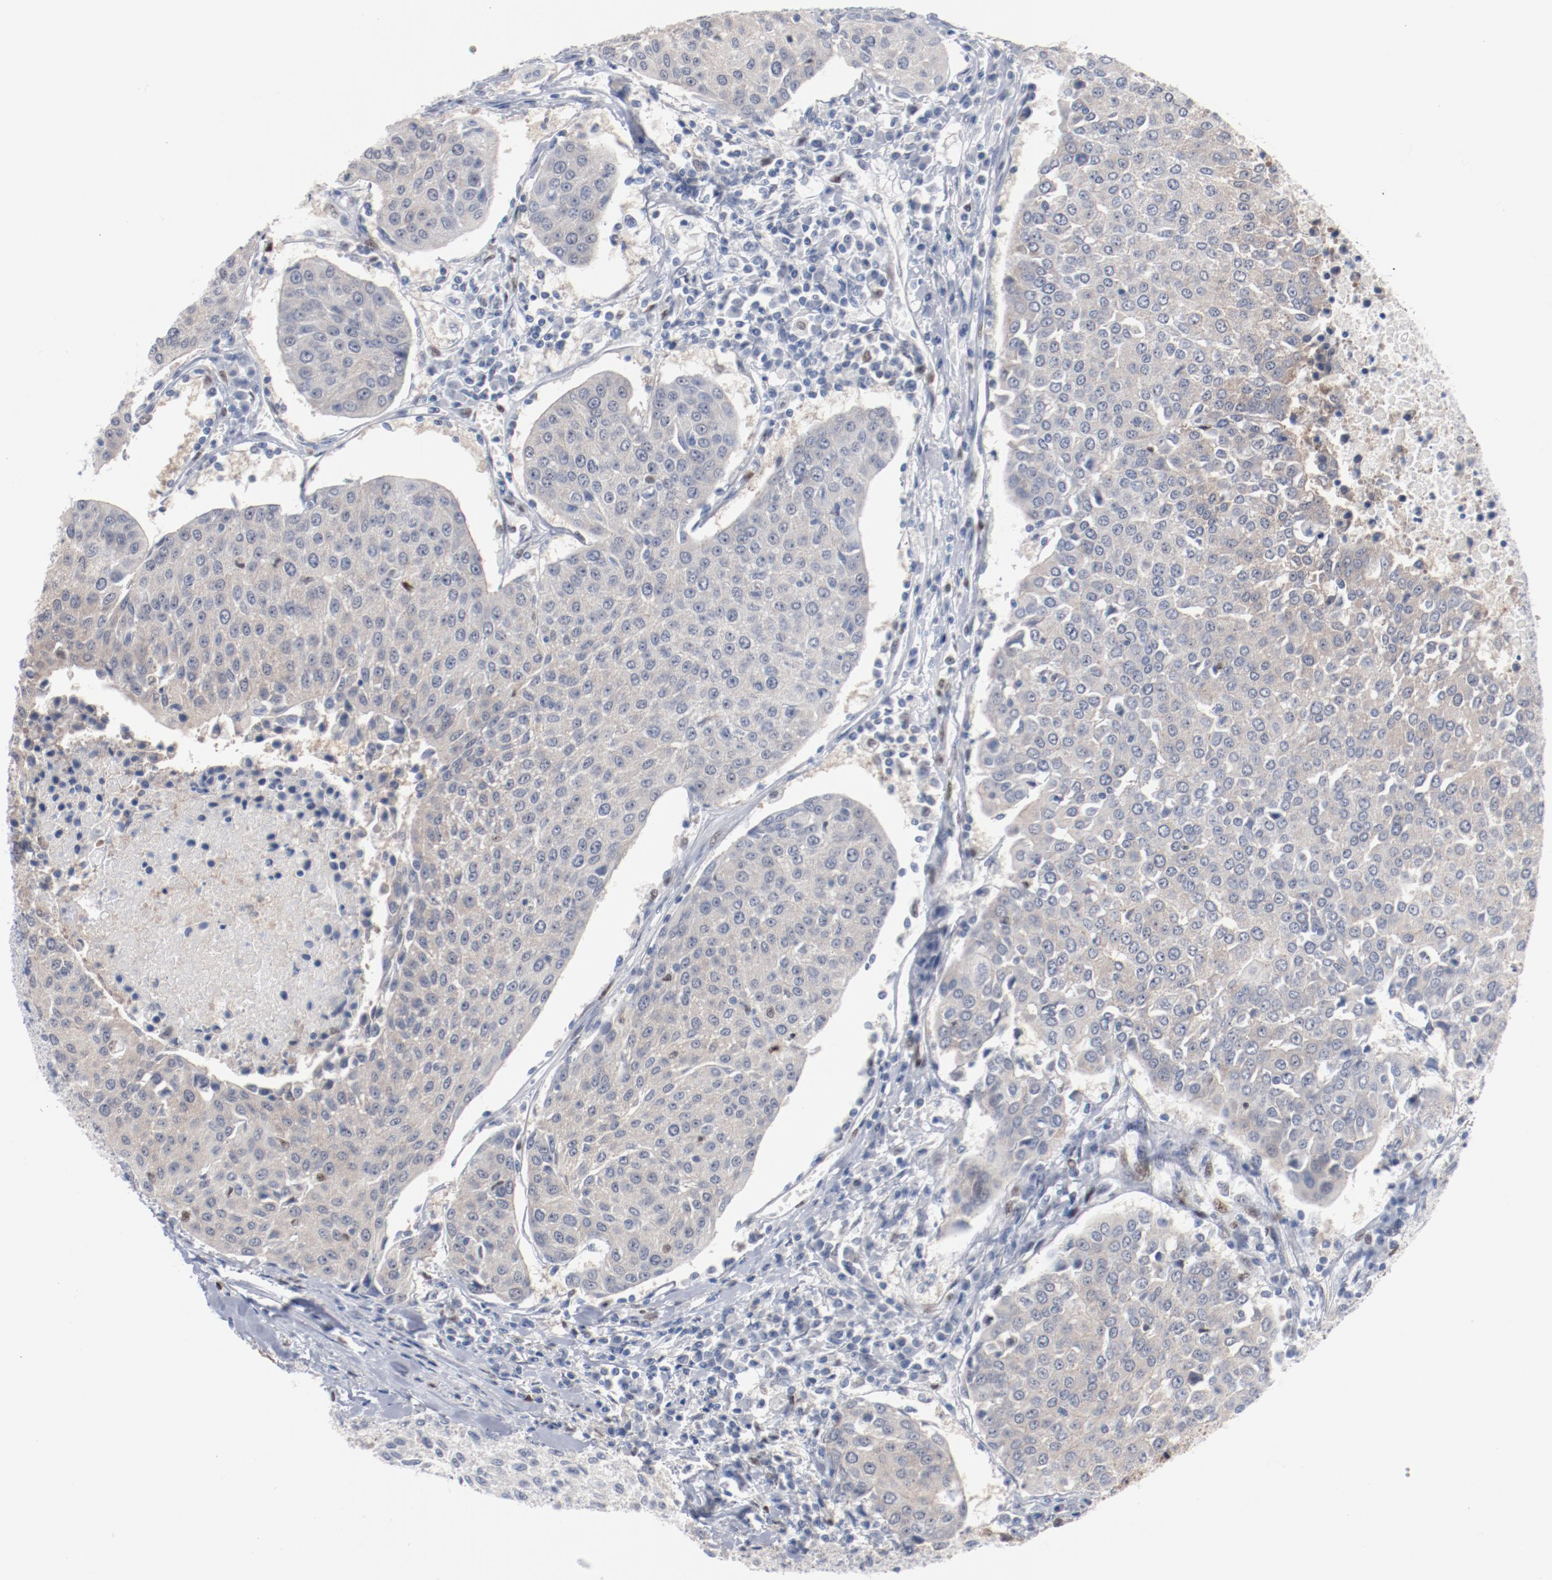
{"staining": {"intensity": "negative", "quantity": "none", "location": "none"}, "tissue": "urothelial cancer", "cell_type": "Tumor cells", "image_type": "cancer", "snomed": [{"axis": "morphology", "description": "Urothelial carcinoma, High grade"}, {"axis": "topography", "description": "Urinary bladder"}], "caption": "This is an IHC histopathology image of human urothelial cancer. There is no expression in tumor cells.", "gene": "ZEB2", "patient": {"sex": "female", "age": 85}}